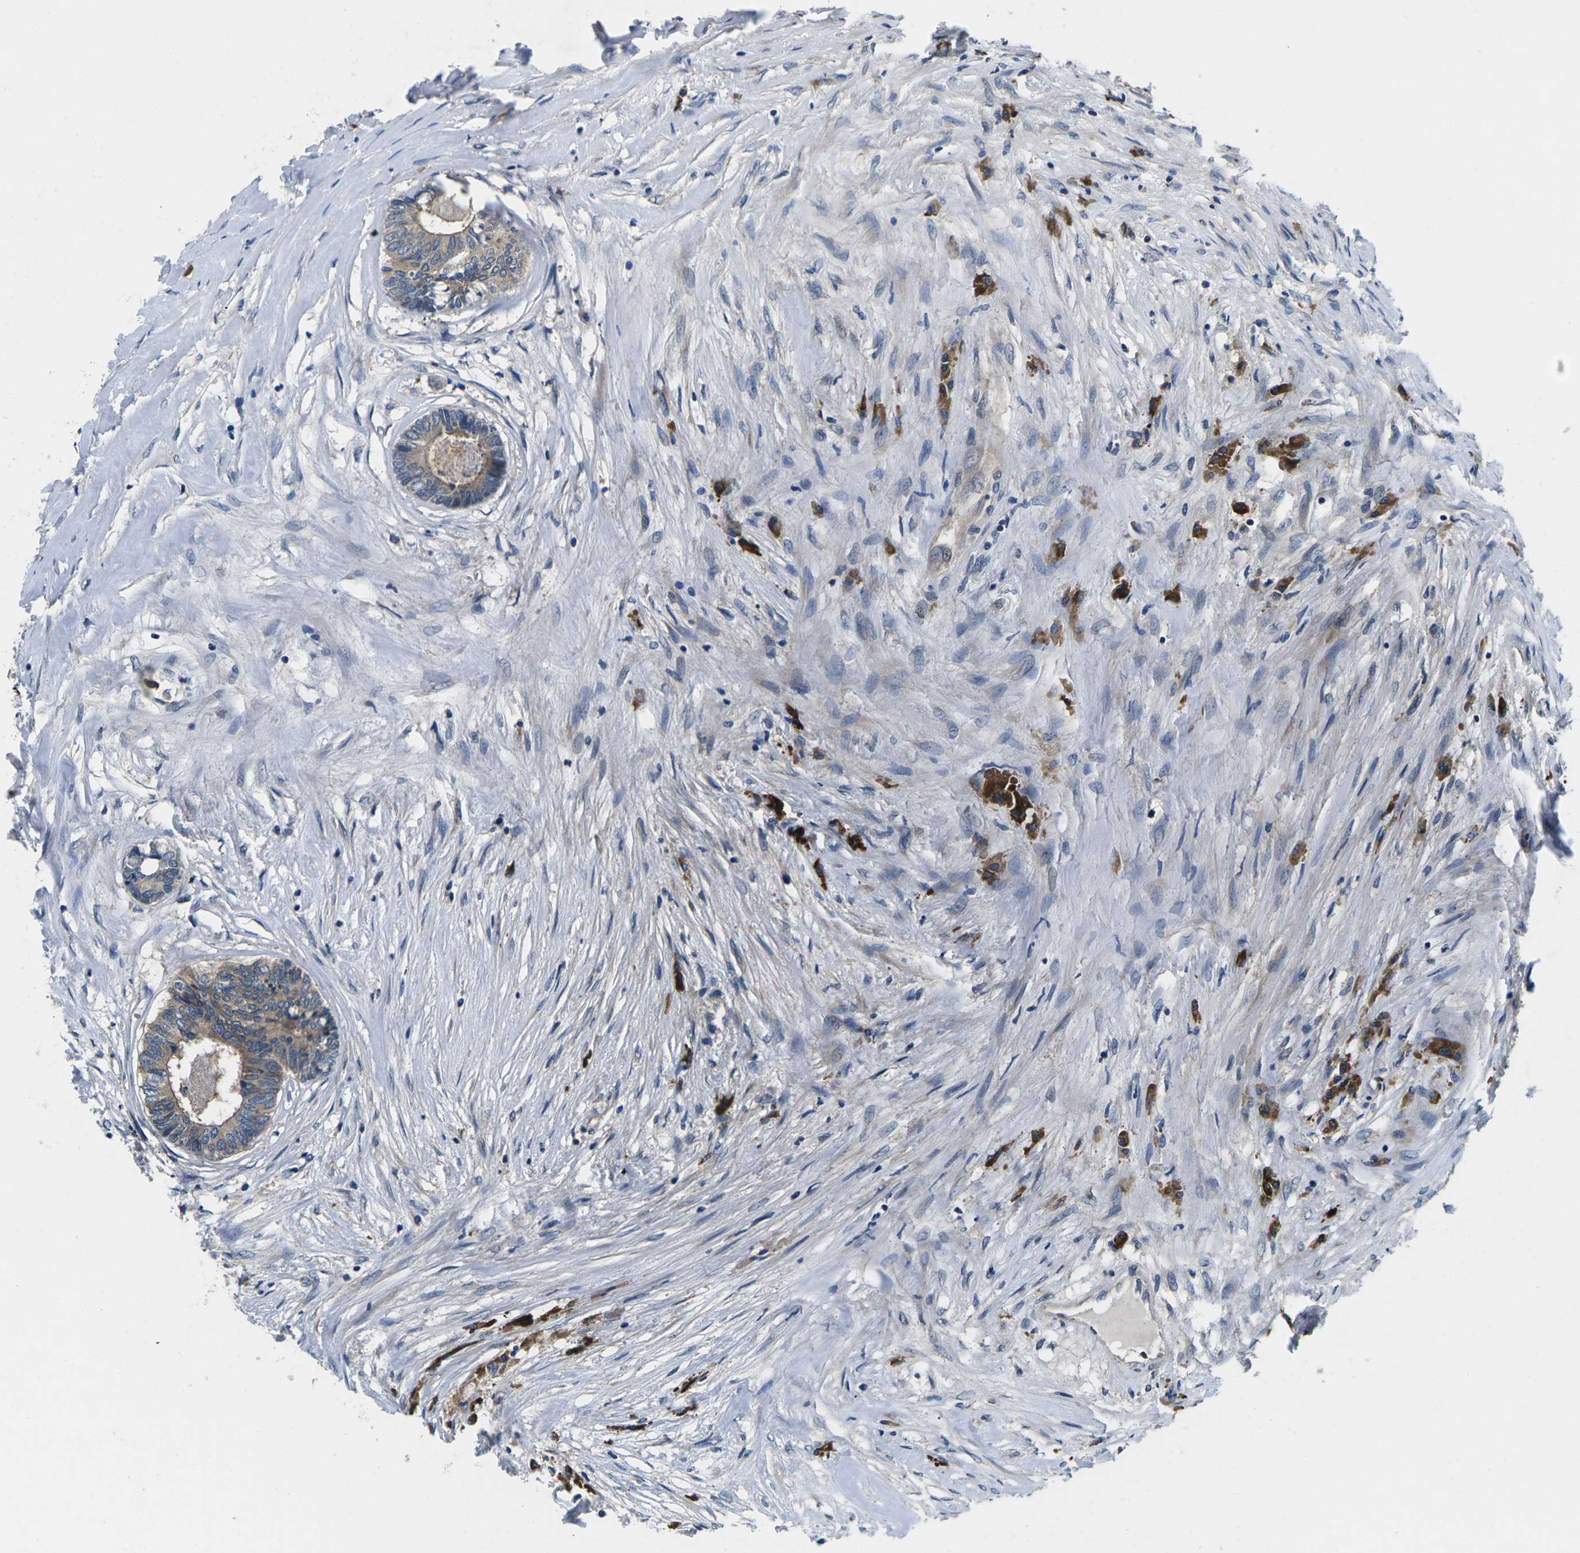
{"staining": {"intensity": "weak", "quantity": ">75%", "location": "cytoplasmic/membranous"}, "tissue": "colorectal cancer", "cell_type": "Tumor cells", "image_type": "cancer", "snomed": [{"axis": "morphology", "description": "Adenocarcinoma, NOS"}, {"axis": "topography", "description": "Rectum"}], "caption": "This is an image of immunohistochemistry staining of colorectal cancer, which shows weak expression in the cytoplasmic/membranous of tumor cells.", "gene": "PLCE1", "patient": {"sex": "male", "age": 63}}